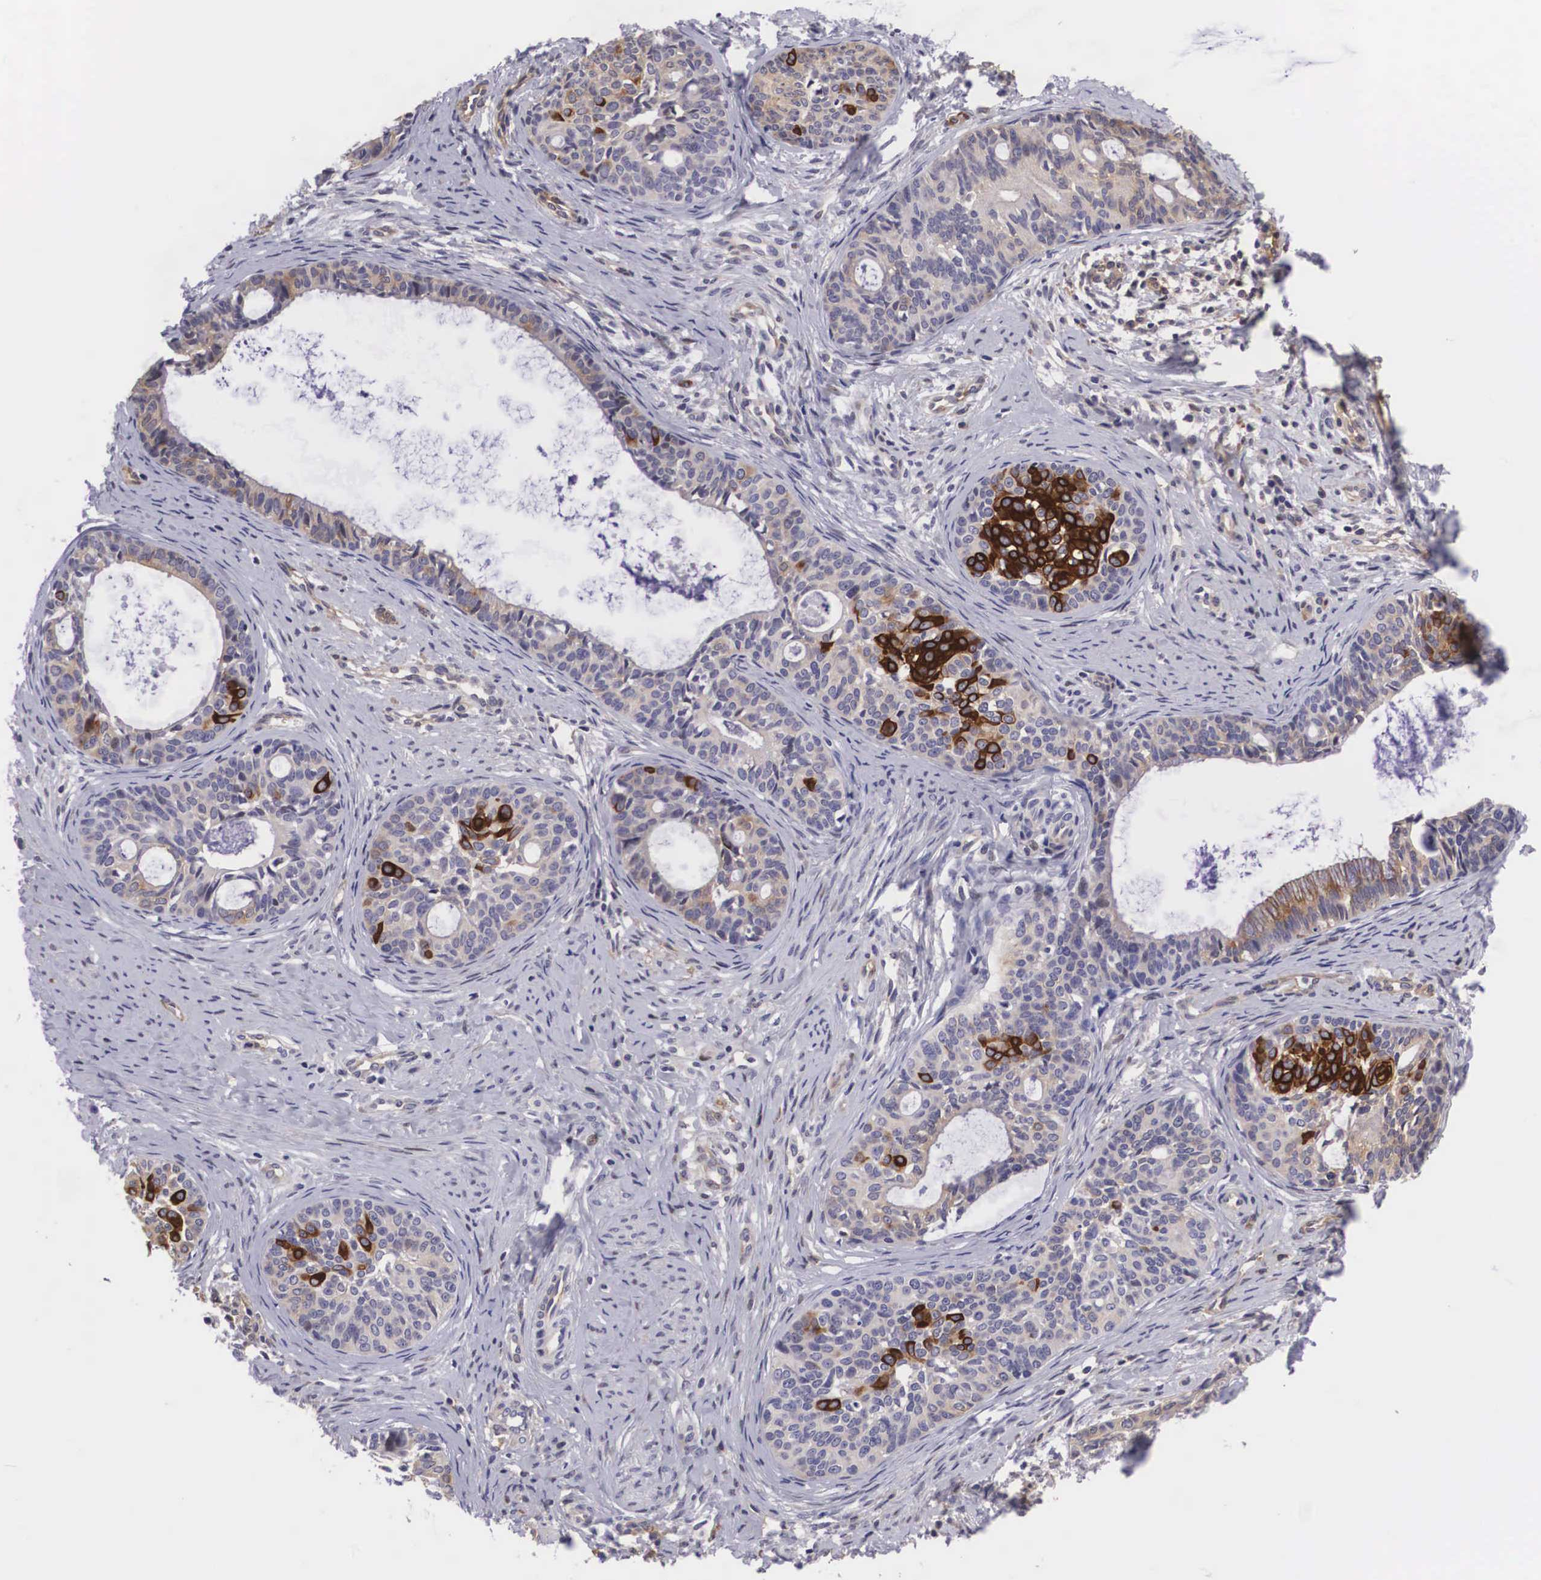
{"staining": {"intensity": "strong", "quantity": "<25%", "location": "nuclear"}, "tissue": "cervical cancer", "cell_type": "Tumor cells", "image_type": "cancer", "snomed": [{"axis": "morphology", "description": "Squamous cell carcinoma, NOS"}, {"axis": "topography", "description": "Cervix"}], "caption": "High-power microscopy captured an immunohistochemistry histopathology image of squamous cell carcinoma (cervical), revealing strong nuclear positivity in approximately <25% of tumor cells.", "gene": "EMID1", "patient": {"sex": "female", "age": 34}}